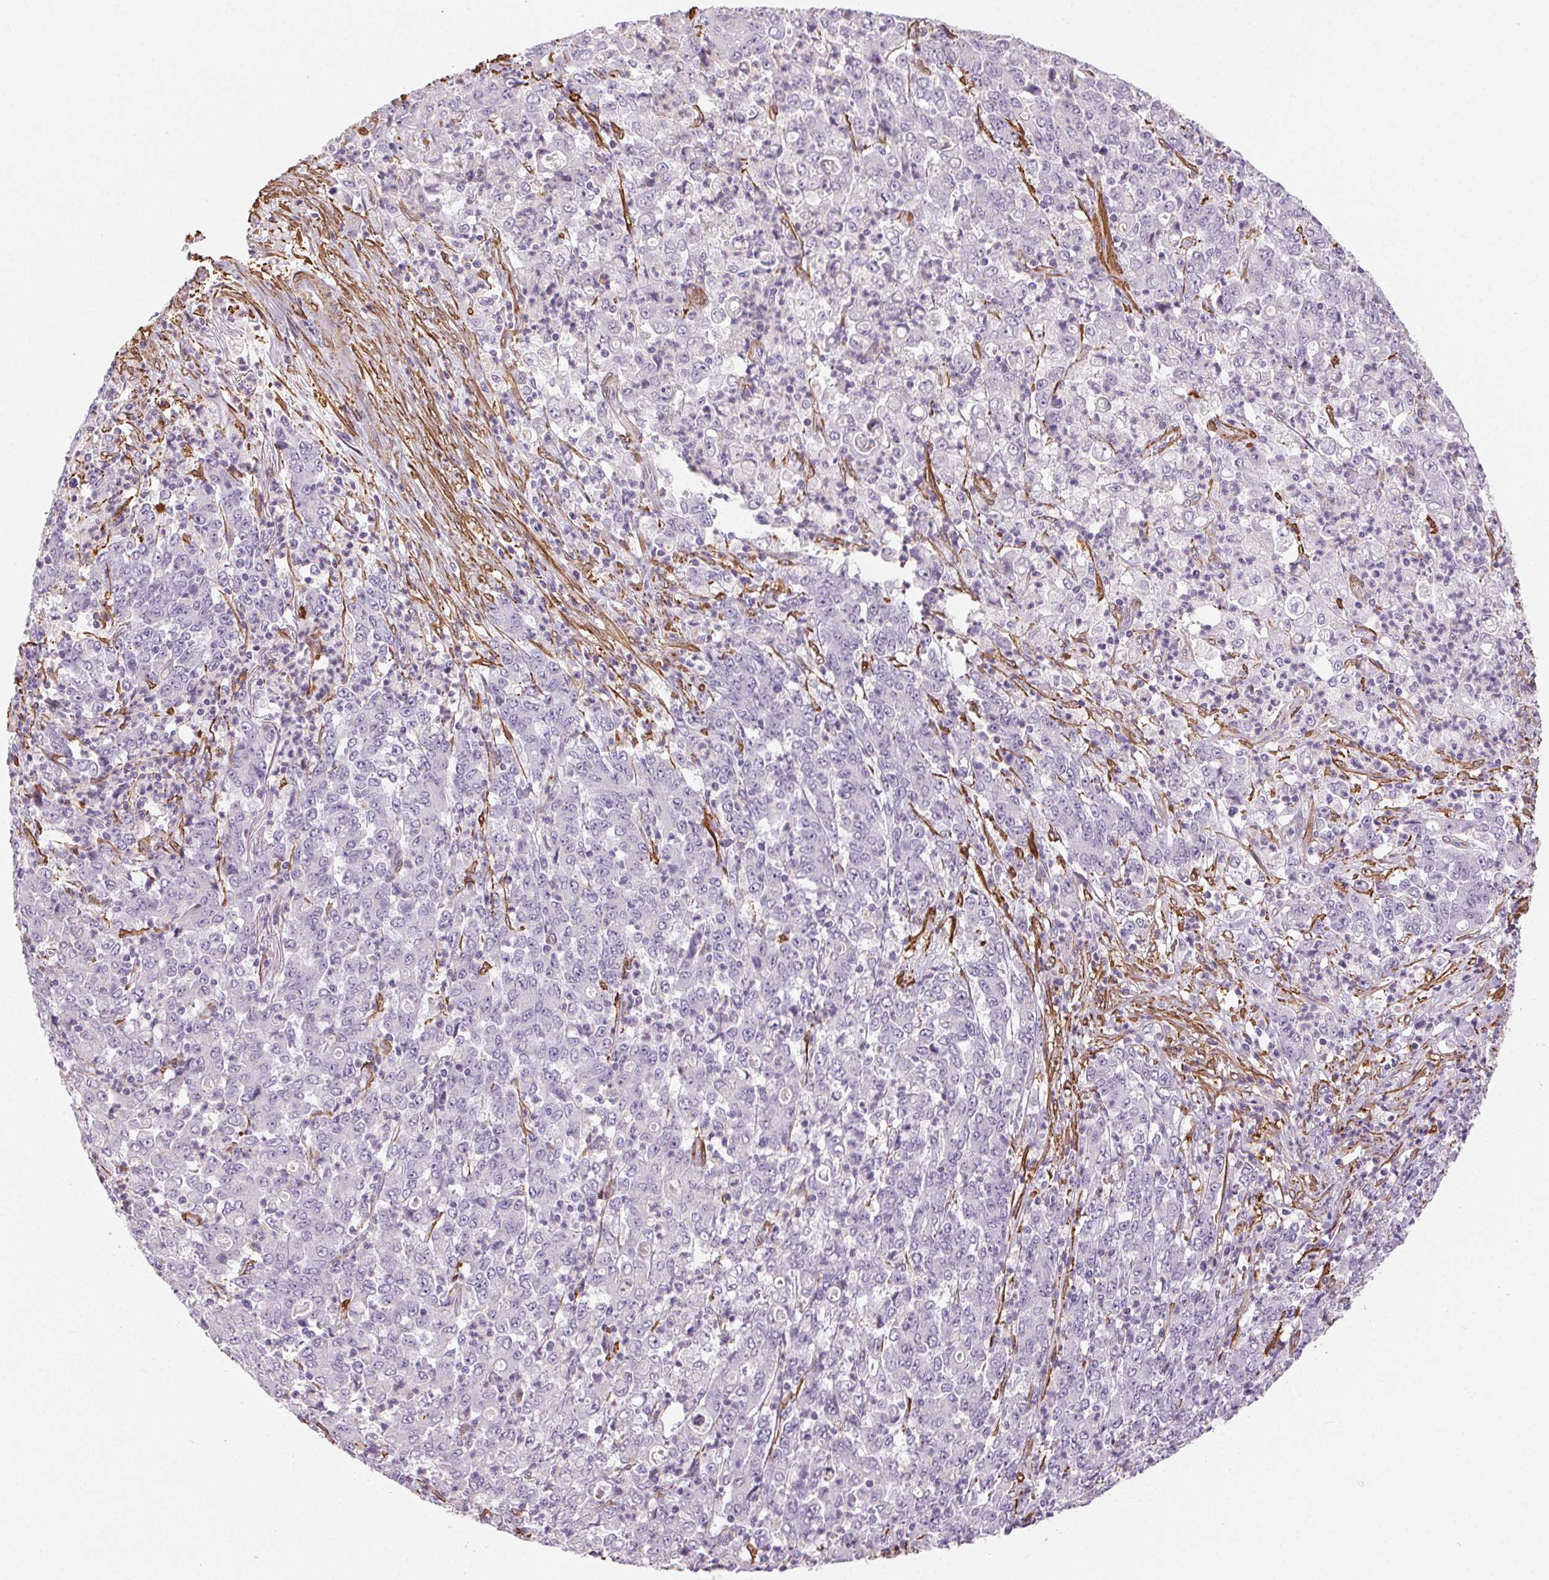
{"staining": {"intensity": "negative", "quantity": "none", "location": "none"}, "tissue": "stomach cancer", "cell_type": "Tumor cells", "image_type": "cancer", "snomed": [{"axis": "morphology", "description": "Adenocarcinoma, NOS"}, {"axis": "topography", "description": "Stomach, lower"}], "caption": "Image shows no protein expression in tumor cells of stomach adenocarcinoma tissue.", "gene": "GPX8", "patient": {"sex": "female", "age": 71}}